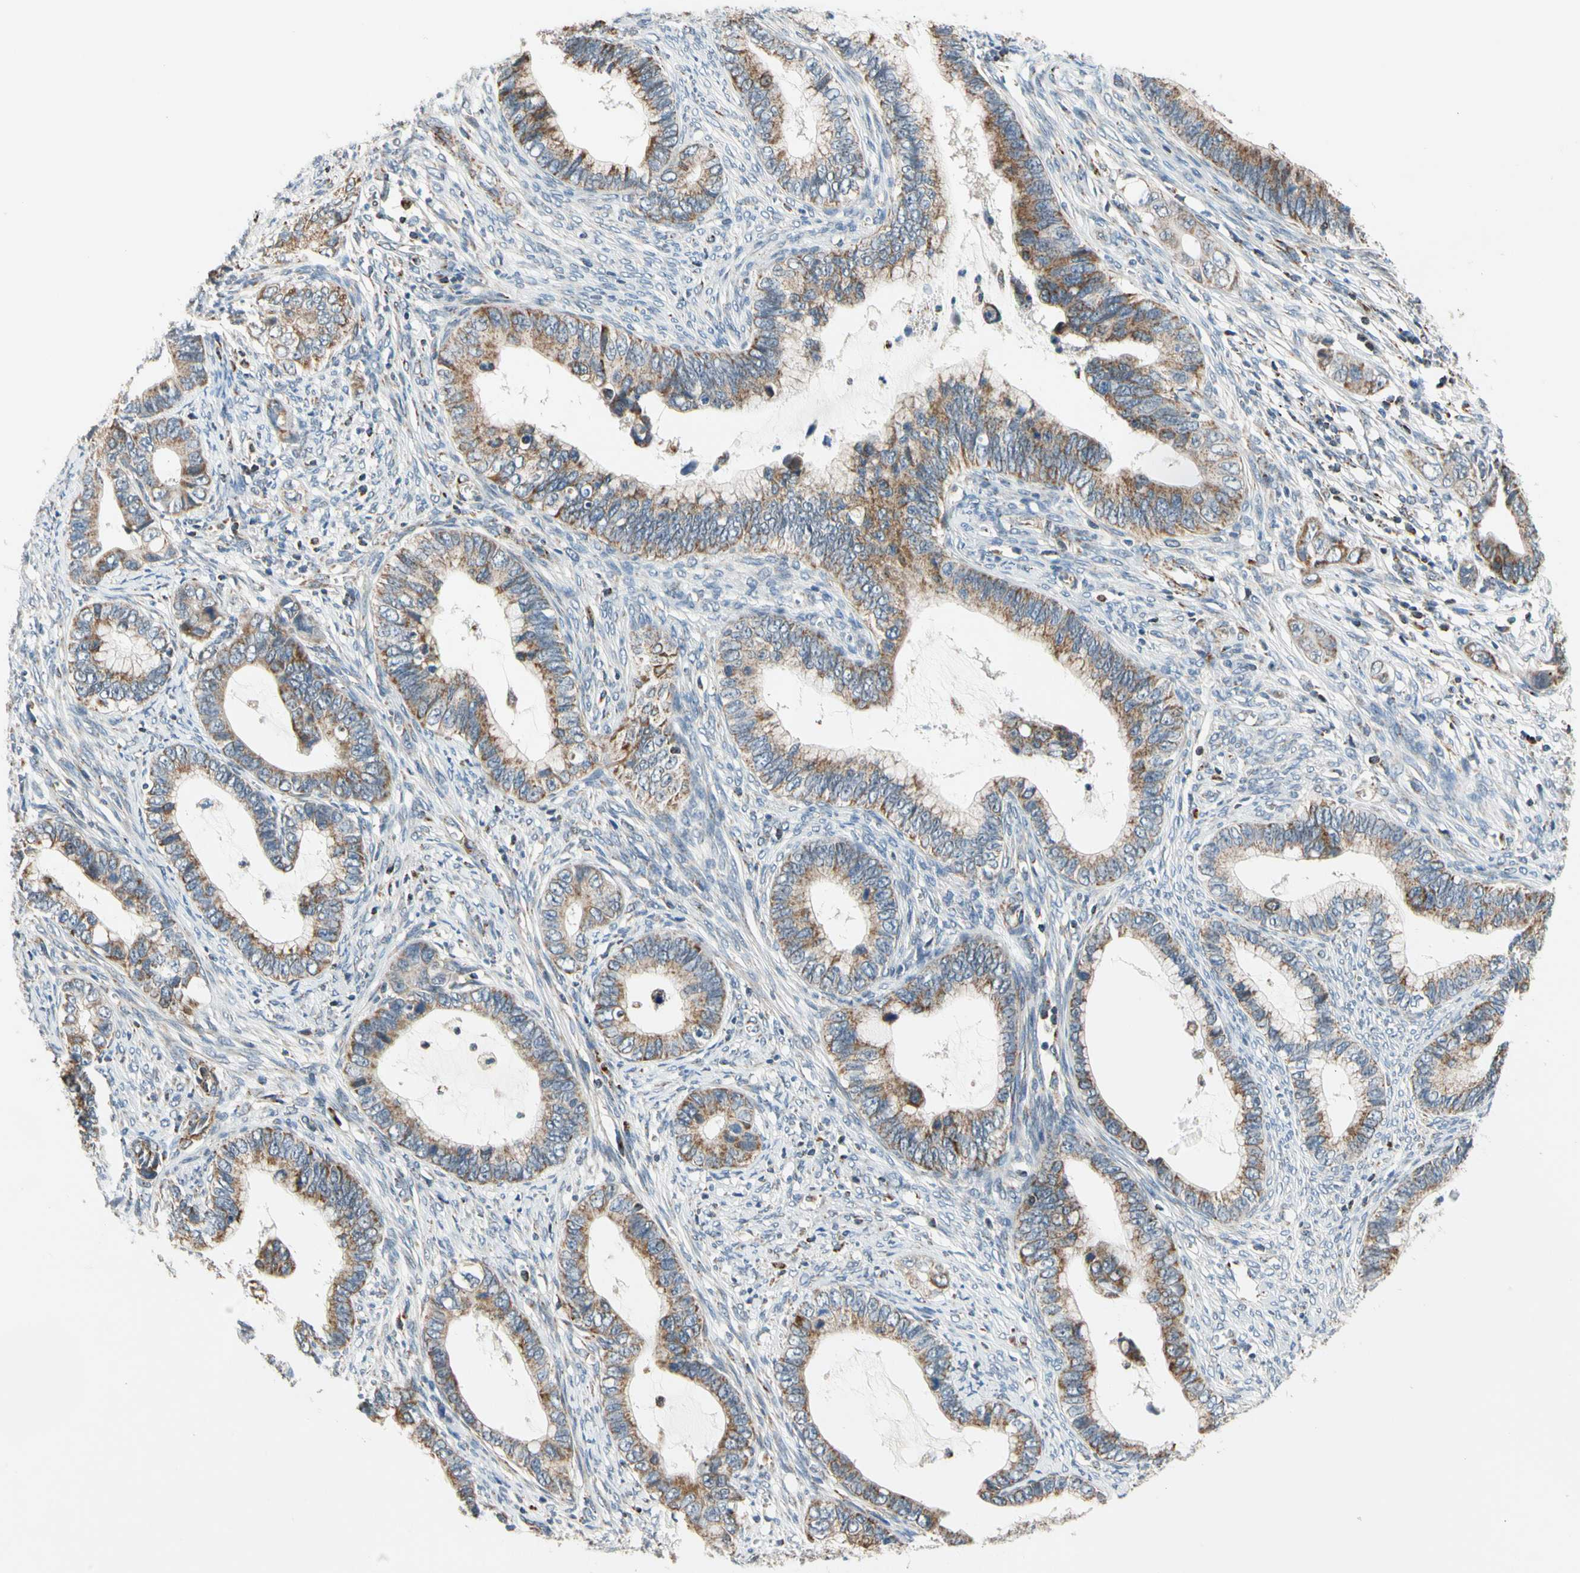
{"staining": {"intensity": "moderate", "quantity": ">75%", "location": "cytoplasmic/membranous"}, "tissue": "cervical cancer", "cell_type": "Tumor cells", "image_type": "cancer", "snomed": [{"axis": "morphology", "description": "Adenocarcinoma, NOS"}, {"axis": "topography", "description": "Cervix"}], "caption": "A histopathology image of cervical cancer (adenocarcinoma) stained for a protein reveals moderate cytoplasmic/membranous brown staining in tumor cells.", "gene": "KHDC4", "patient": {"sex": "female", "age": 44}}